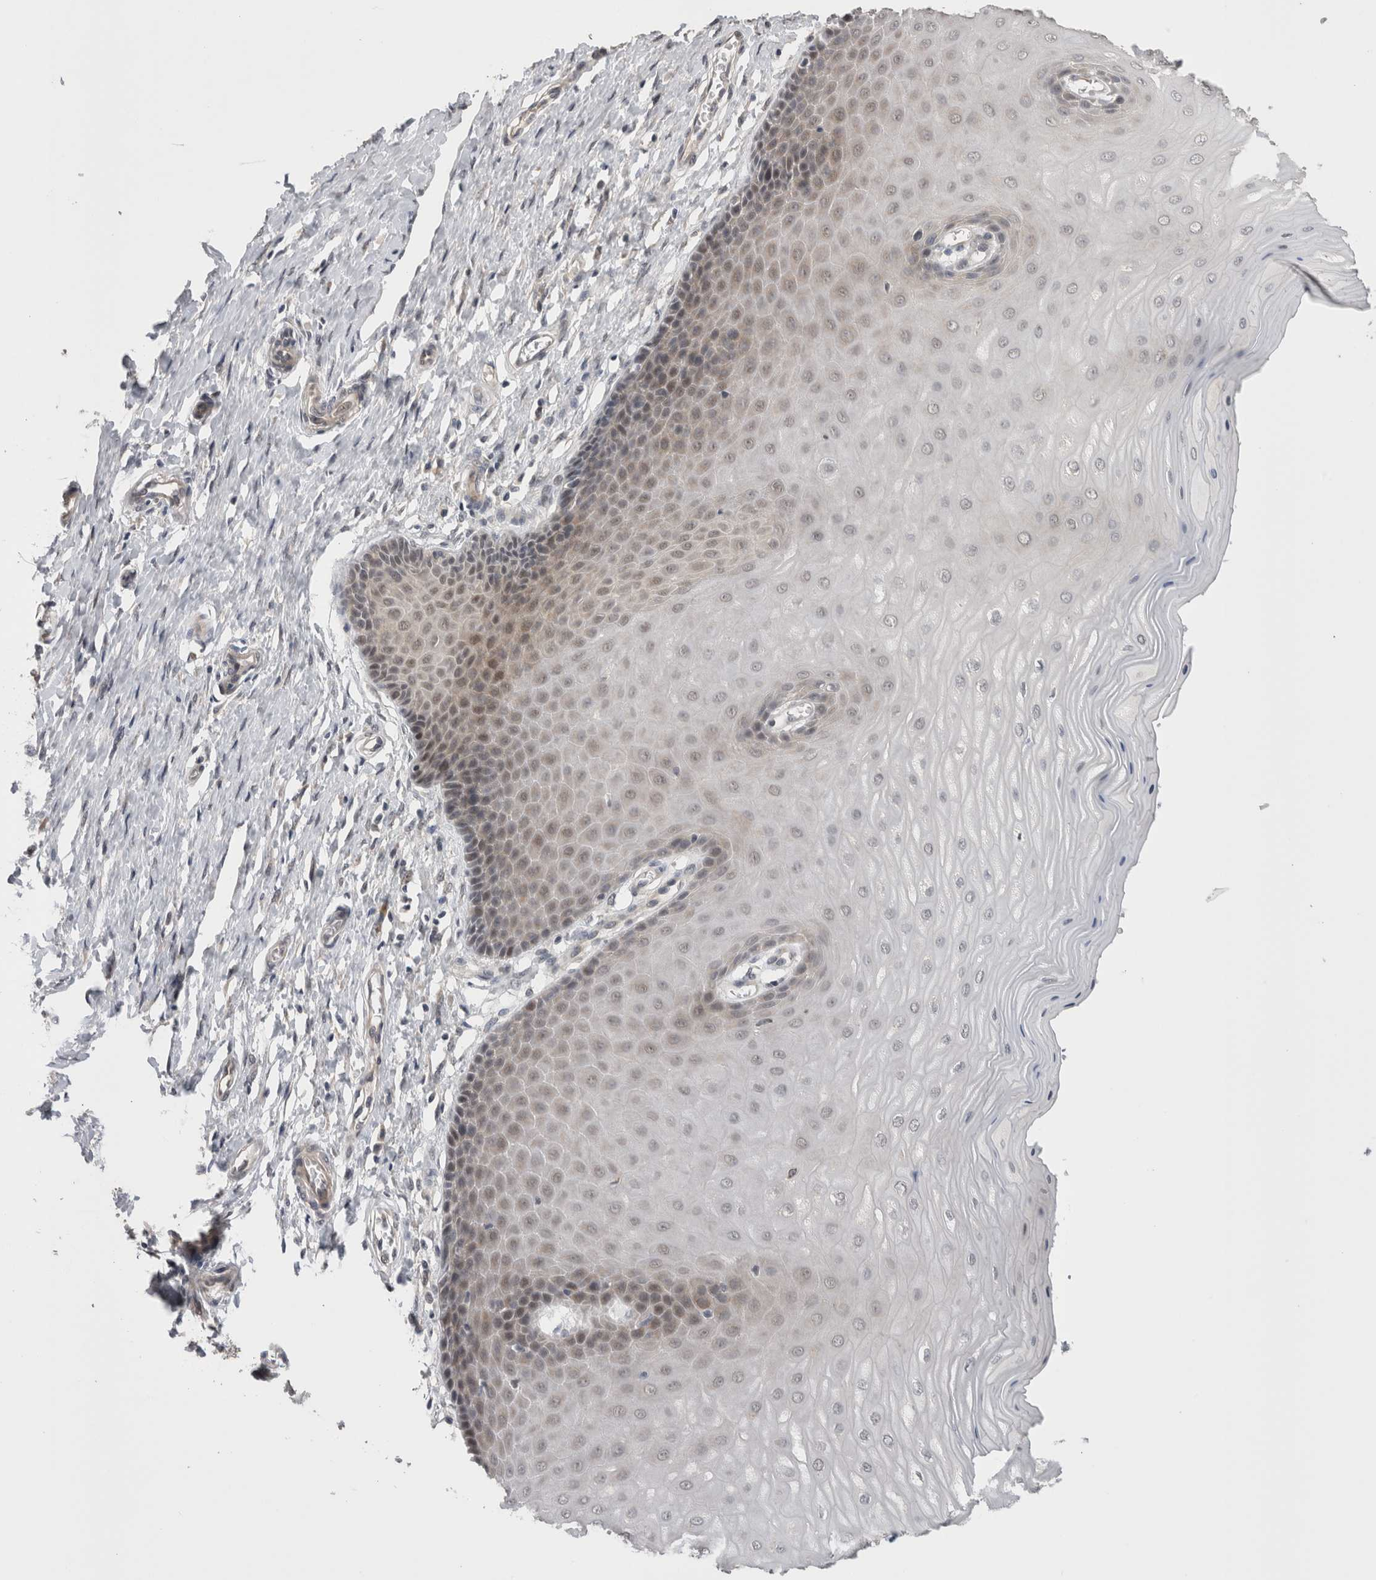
{"staining": {"intensity": "weak", "quantity": "<25%", "location": "cytoplasmic/membranous"}, "tissue": "cervix", "cell_type": "Glandular cells", "image_type": "normal", "snomed": [{"axis": "morphology", "description": "Normal tissue, NOS"}, {"axis": "topography", "description": "Cervix"}], "caption": "IHC micrograph of unremarkable cervix: cervix stained with DAB (3,3'-diaminobenzidine) displays no significant protein positivity in glandular cells.", "gene": "CRYBG1", "patient": {"sex": "female", "age": 55}}